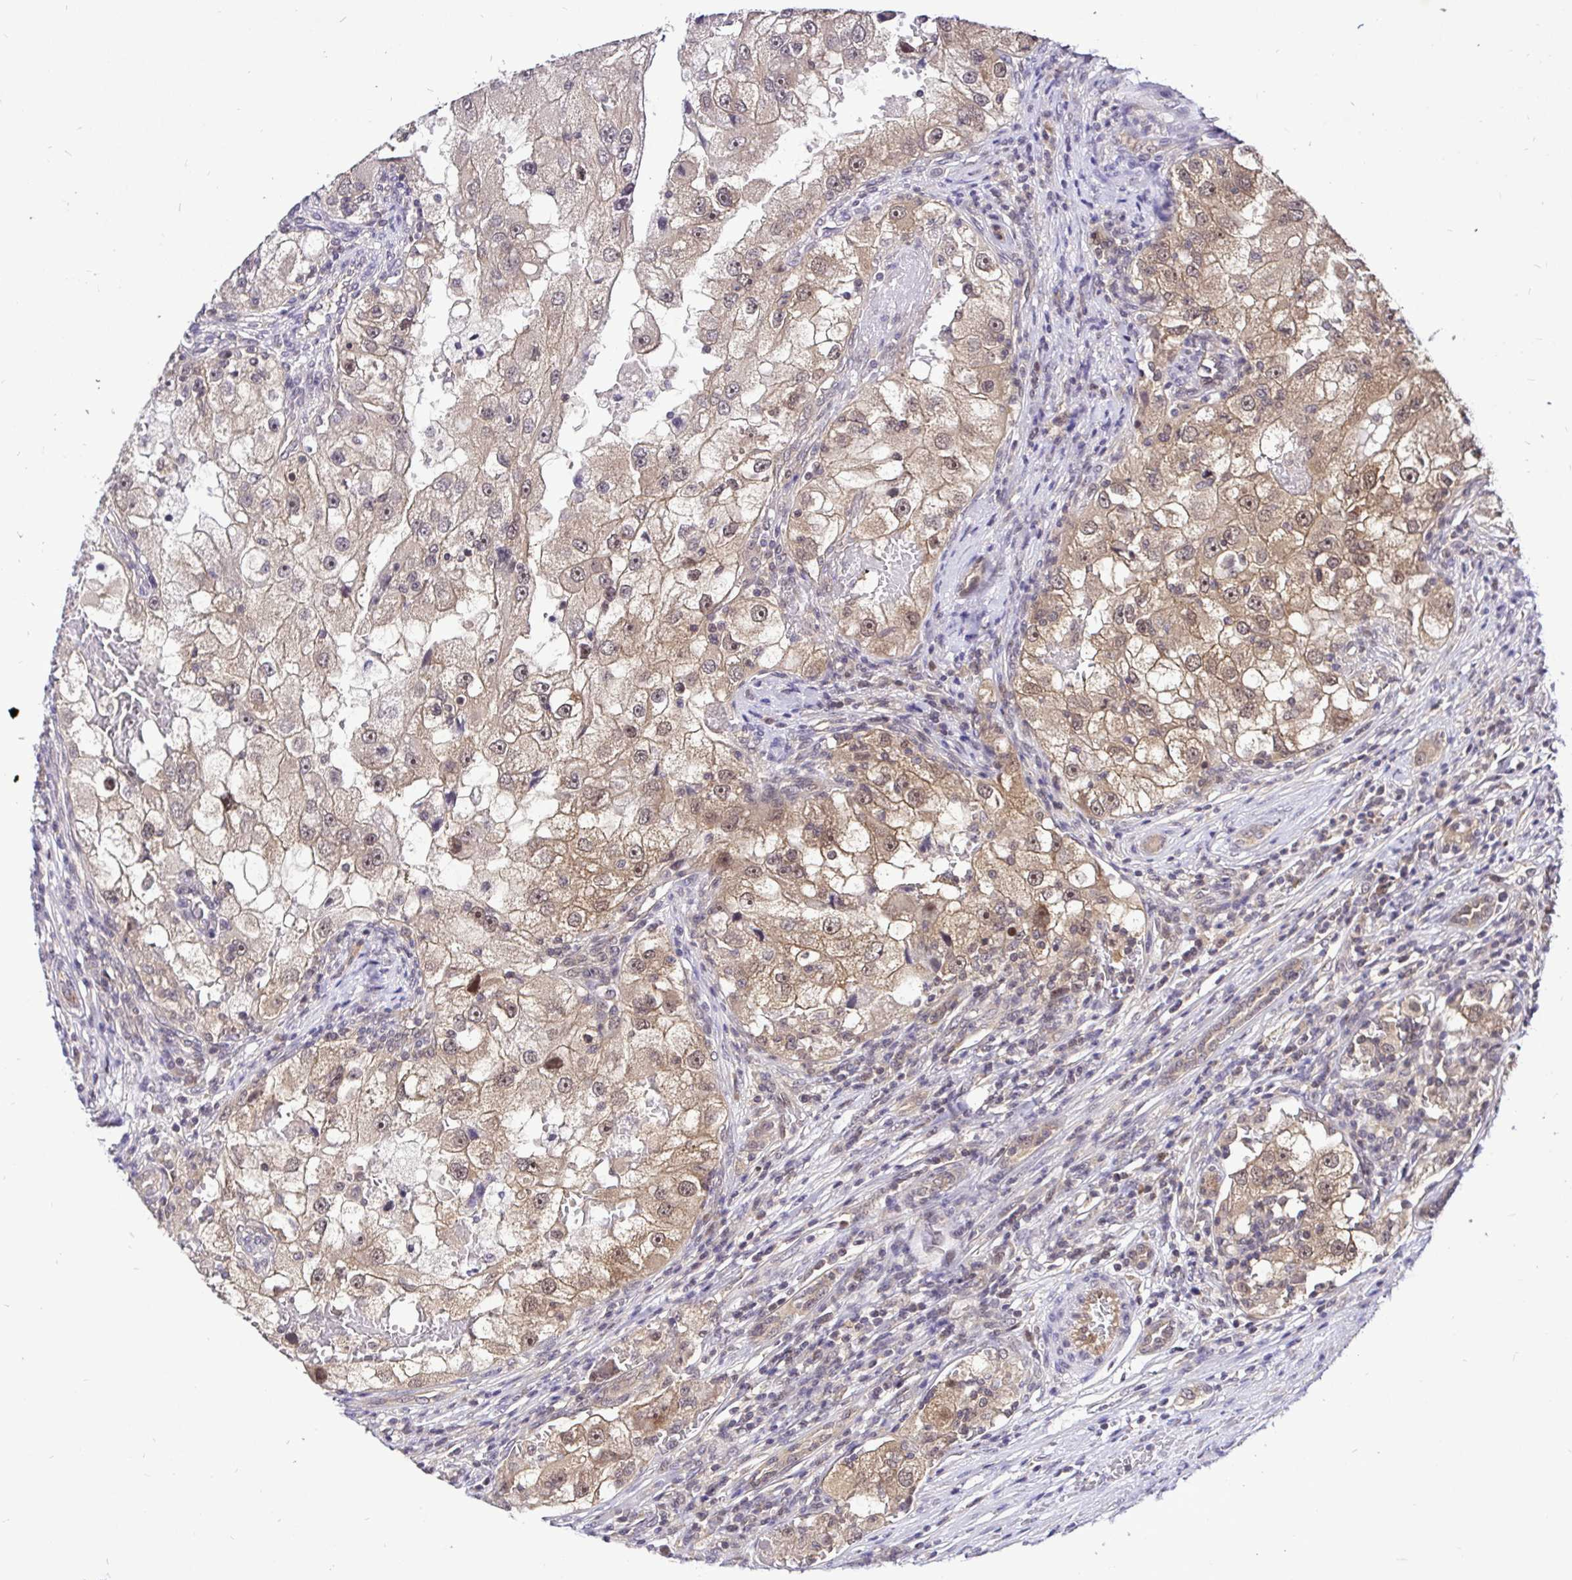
{"staining": {"intensity": "moderate", "quantity": "25%-75%", "location": "cytoplasmic/membranous"}, "tissue": "renal cancer", "cell_type": "Tumor cells", "image_type": "cancer", "snomed": [{"axis": "morphology", "description": "Adenocarcinoma, NOS"}, {"axis": "topography", "description": "Kidney"}], "caption": "A photomicrograph of renal cancer stained for a protein demonstrates moderate cytoplasmic/membranous brown staining in tumor cells.", "gene": "UBE2M", "patient": {"sex": "male", "age": 63}}